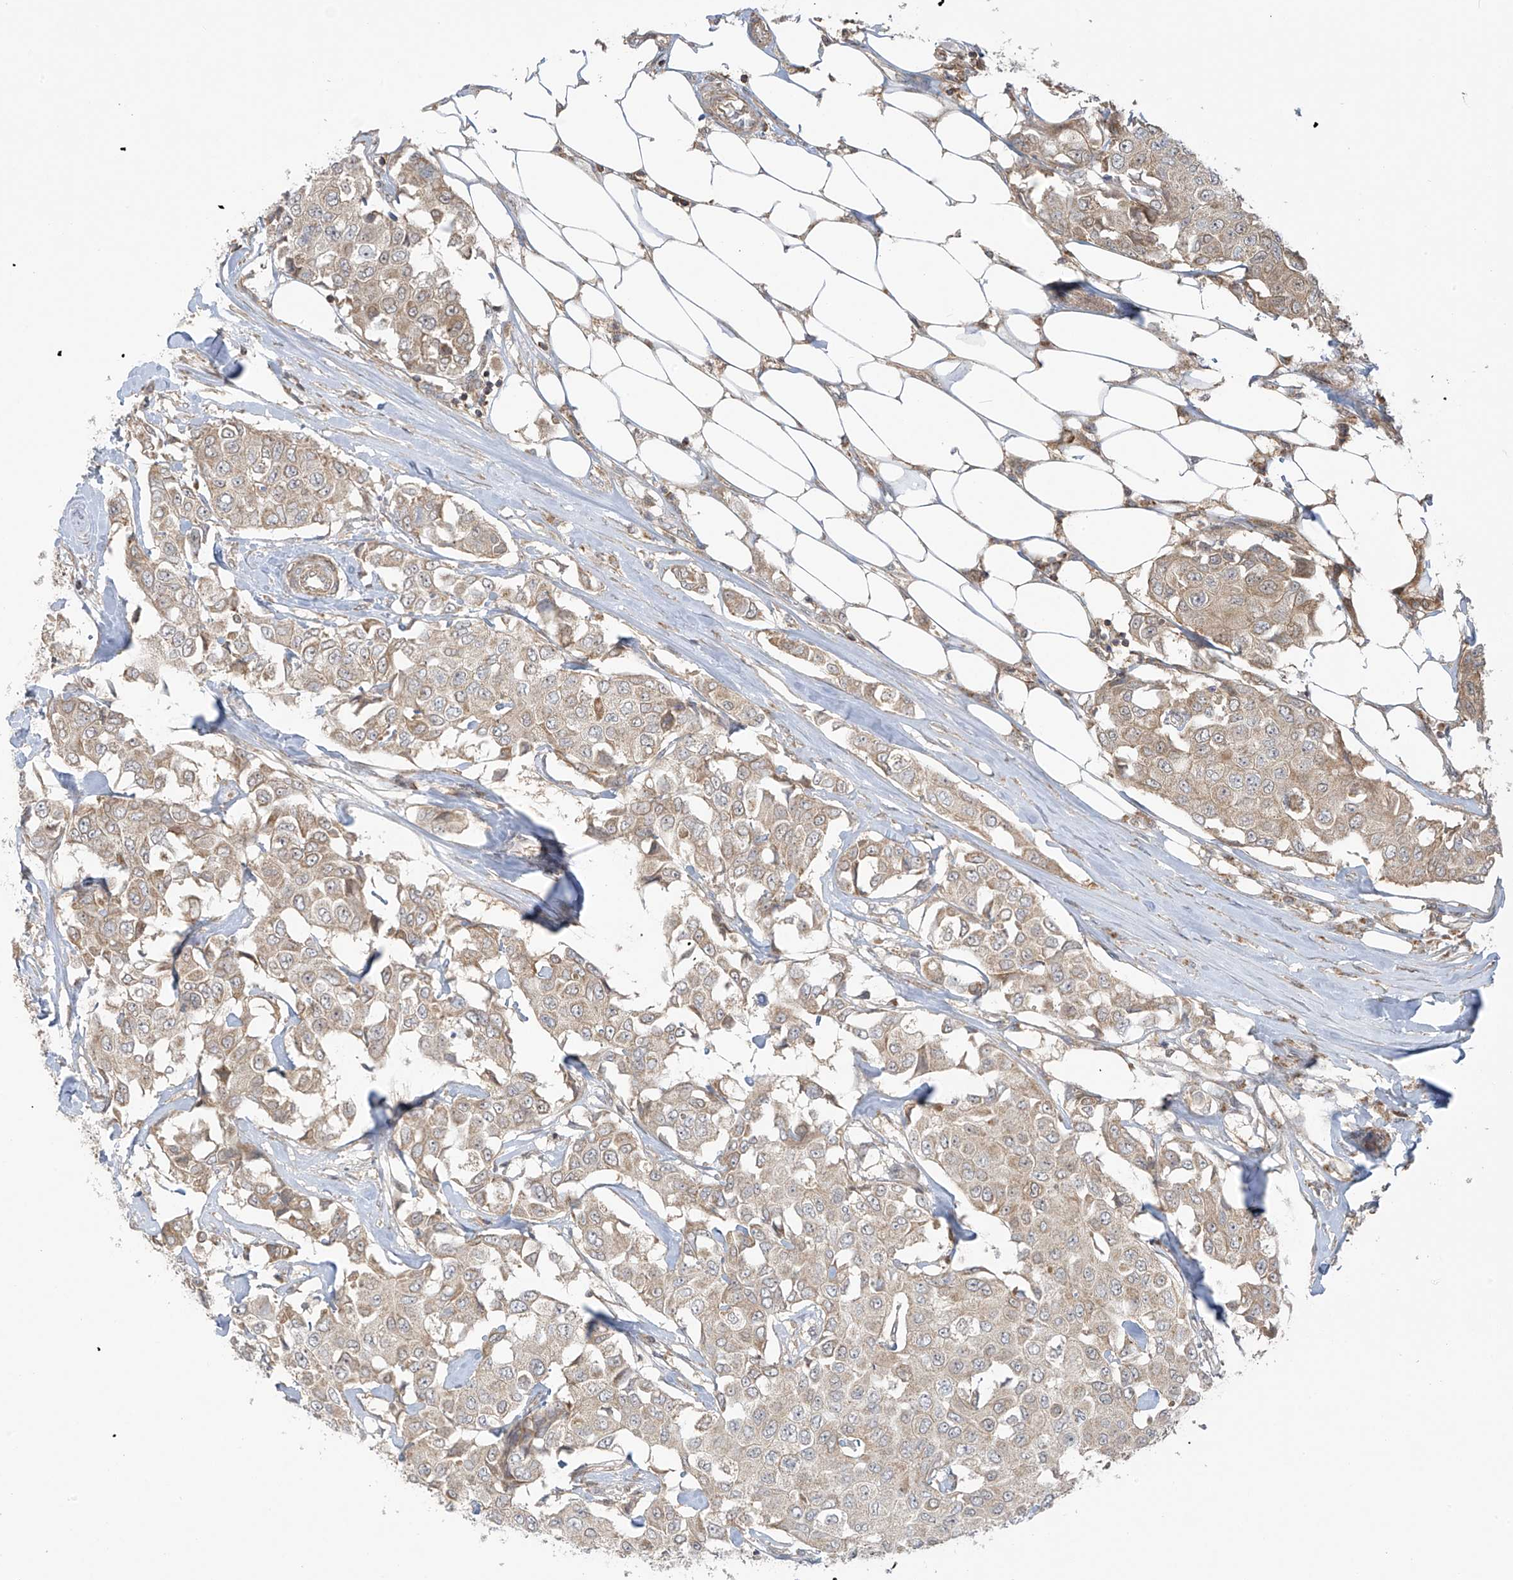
{"staining": {"intensity": "weak", "quantity": ">75%", "location": "cytoplasmic/membranous"}, "tissue": "breast cancer", "cell_type": "Tumor cells", "image_type": "cancer", "snomed": [{"axis": "morphology", "description": "Duct carcinoma"}, {"axis": "topography", "description": "Breast"}], "caption": "Breast infiltrating ductal carcinoma was stained to show a protein in brown. There is low levels of weak cytoplasmic/membranous expression in about >75% of tumor cells.", "gene": "HDDC2", "patient": {"sex": "female", "age": 80}}